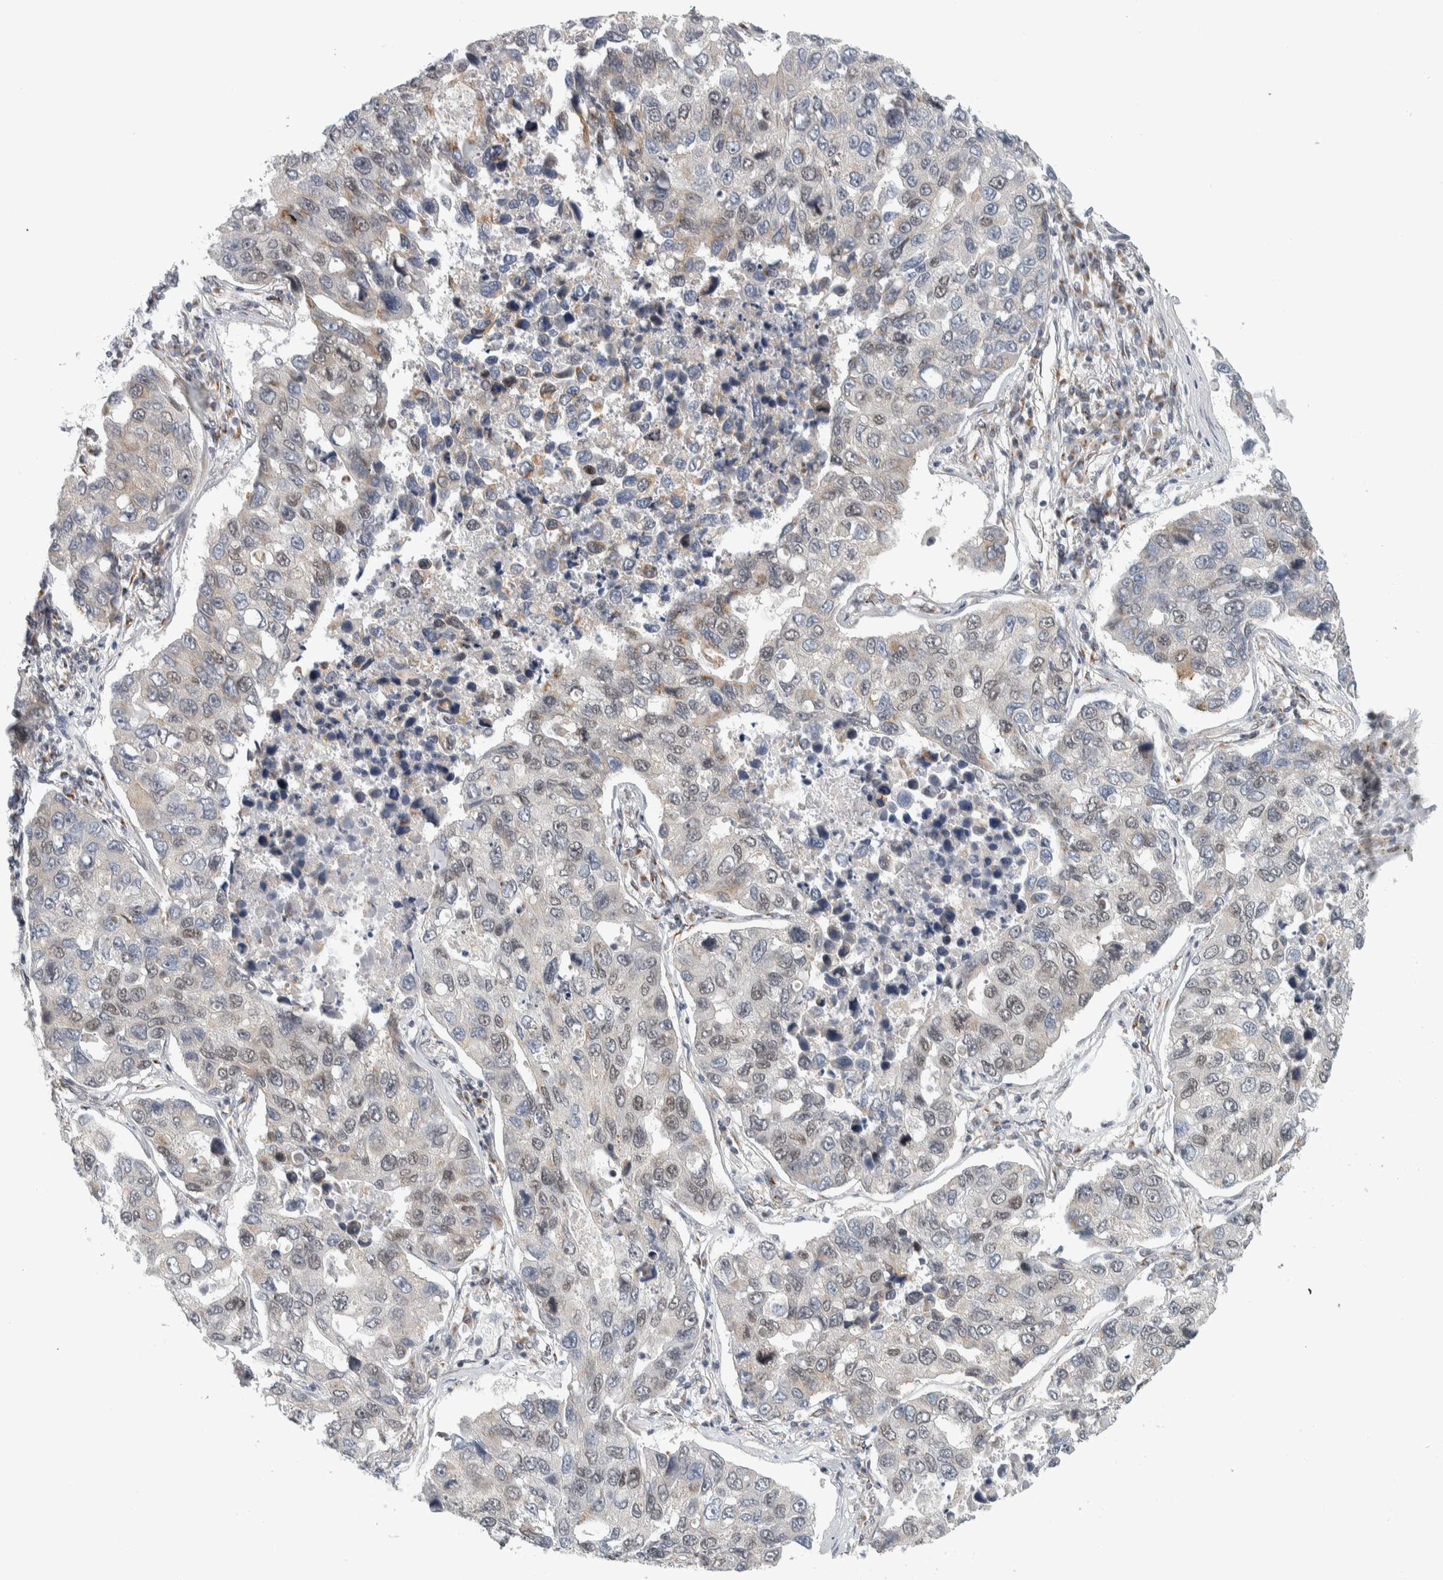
{"staining": {"intensity": "weak", "quantity": "<25%", "location": "nuclear"}, "tissue": "lung cancer", "cell_type": "Tumor cells", "image_type": "cancer", "snomed": [{"axis": "morphology", "description": "Adenocarcinoma, NOS"}, {"axis": "topography", "description": "Lung"}], "caption": "Adenocarcinoma (lung) stained for a protein using immunohistochemistry reveals no expression tumor cells.", "gene": "ZMYND8", "patient": {"sex": "male", "age": 64}}